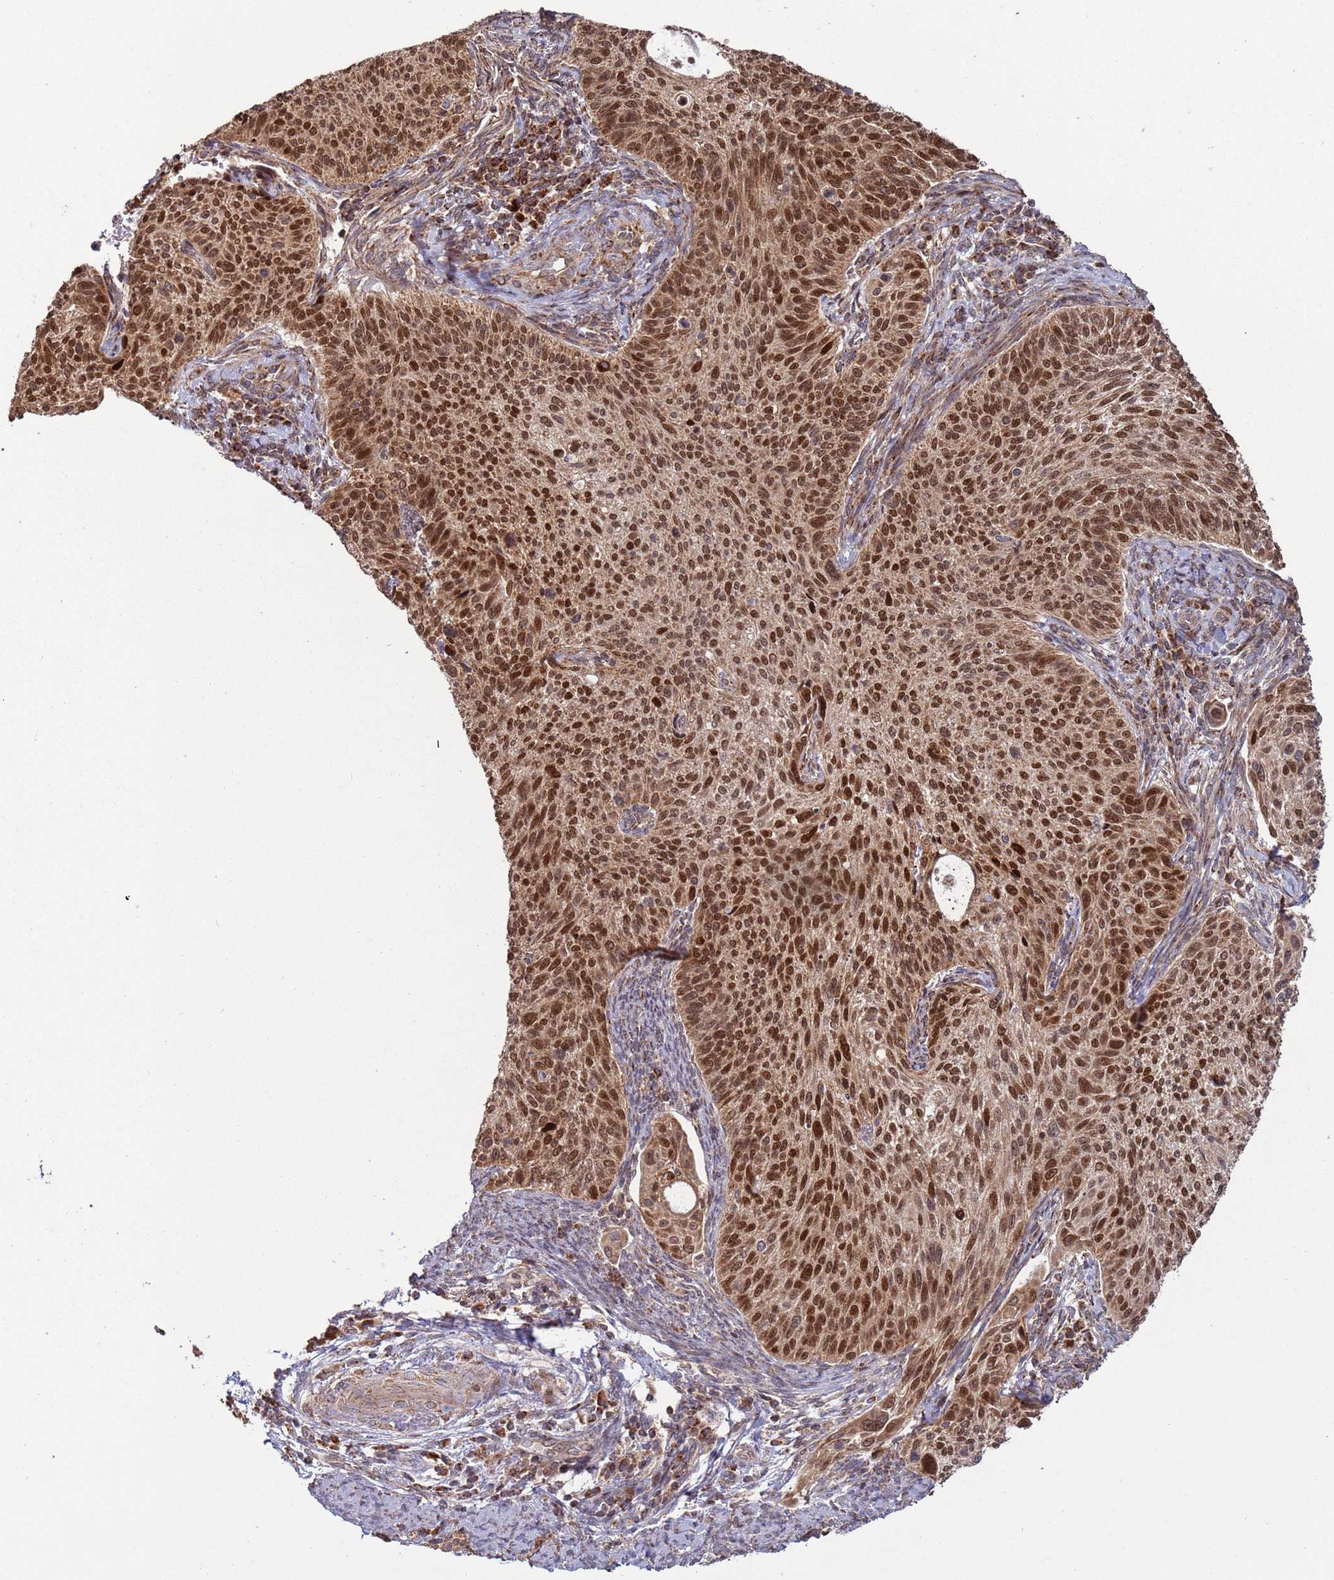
{"staining": {"intensity": "strong", "quantity": ">75%", "location": "nuclear"}, "tissue": "cervical cancer", "cell_type": "Tumor cells", "image_type": "cancer", "snomed": [{"axis": "morphology", "description": "Squamous cell carcinoma, NOS"}, {"axis": "topography", "description": "Cervix"}], "caption": "Protein staining of squamous cell carcinoma (cervical) tissue demonstrates strong nuclear staining in about >75% of tumor cells. Nuclei are stained in blue.", "gene": "RCOR2", "patient": {"sex": "female", "age": 70}}